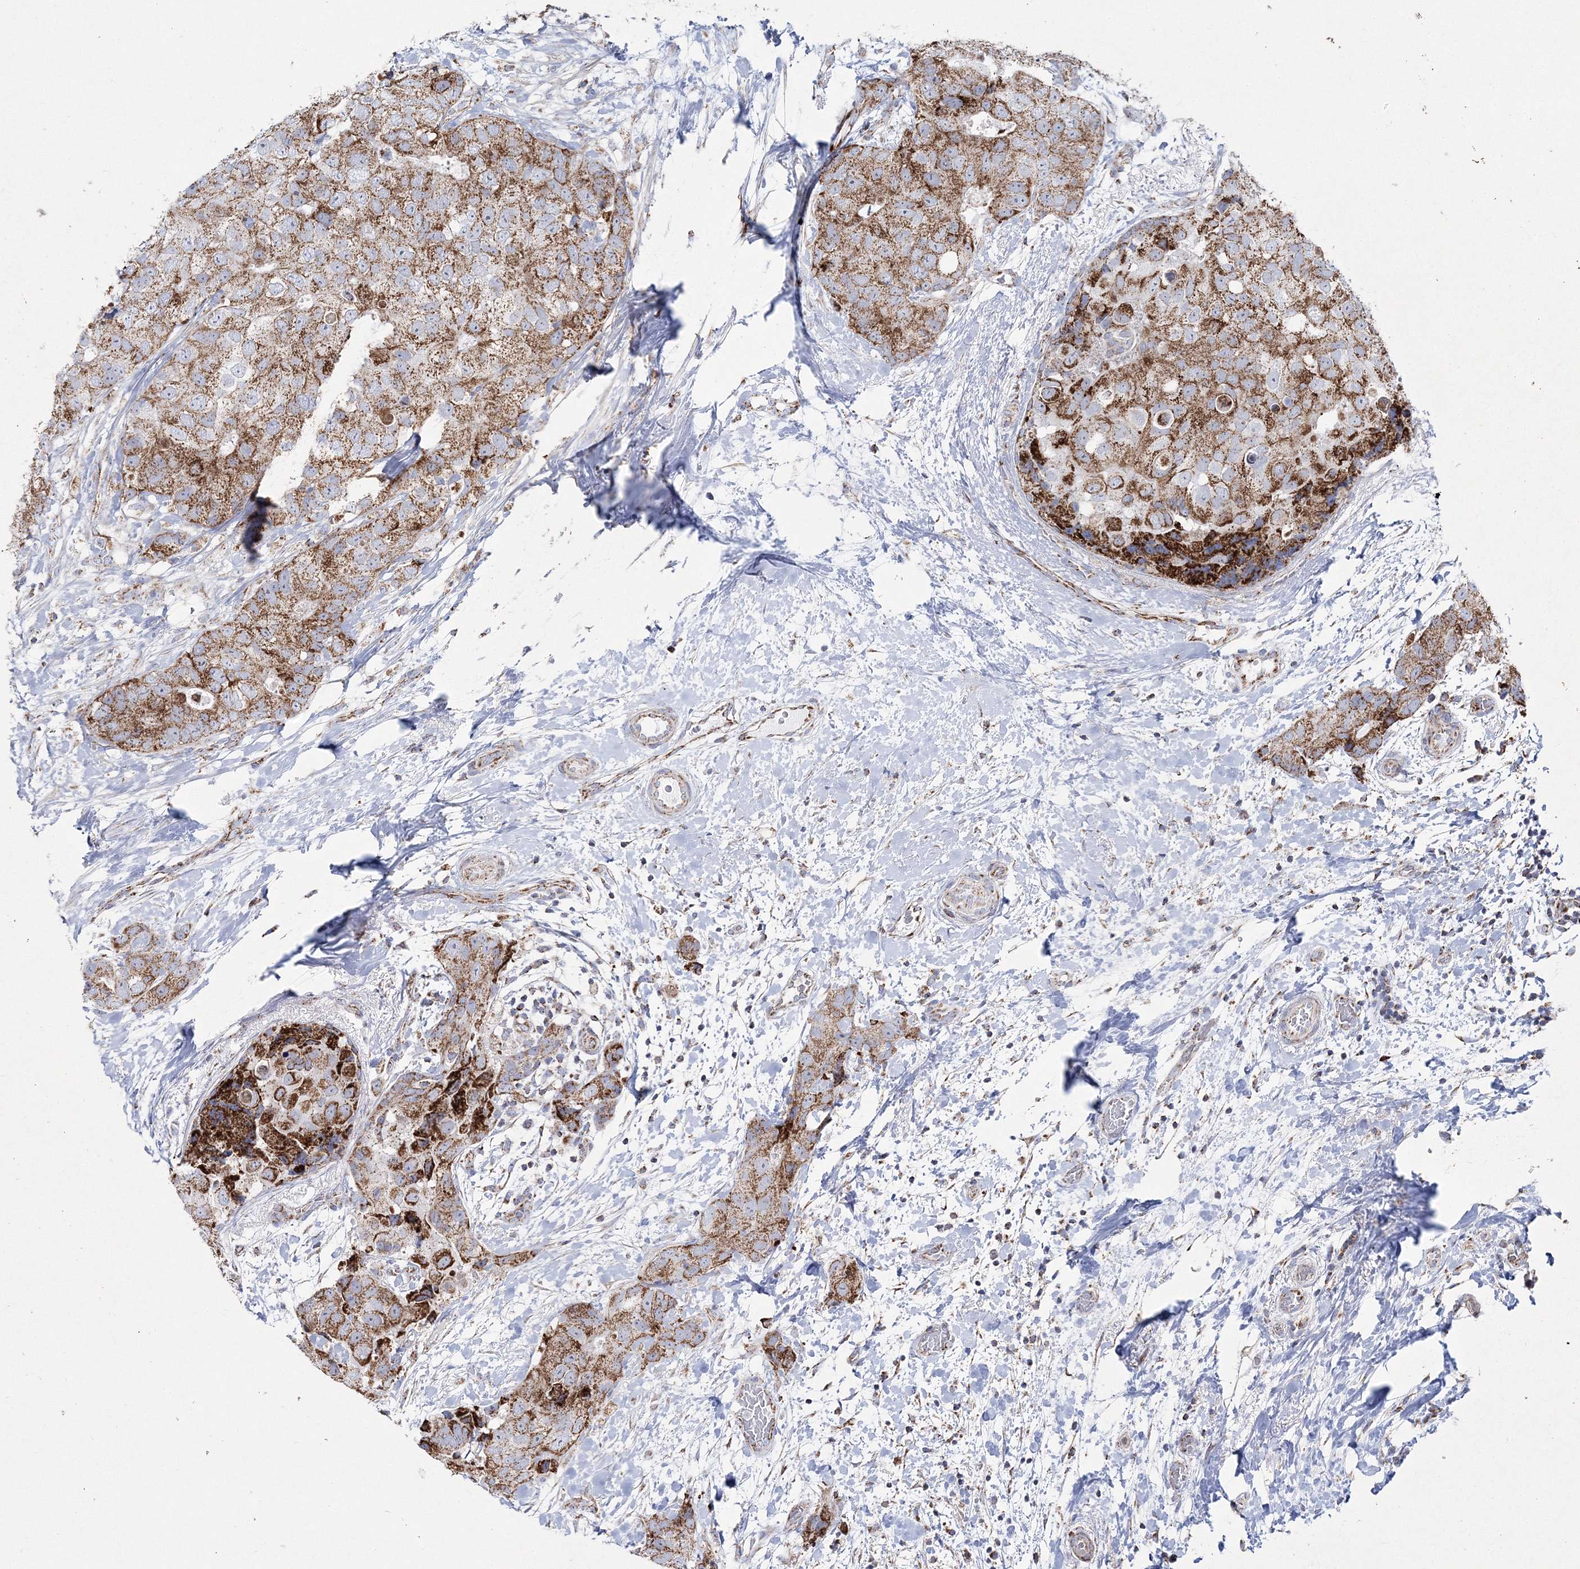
{"staining": {"intensity": "strong", "quantity": "25%-75%", "location": "cytoplasmic/membranous"}, "tissue": "breast cancer", "cell_type": "Tumor cells", "image_type": "cancer", "snomed": [{"axis": "morphology", "description": "Duct carcinoma"}, {"axis": "topography", "description": "Breast"}], "caption": "Infiltrating ductal carcinoma (breast) stained with a brown dye displays strong cytoplasmic/membranous positive expression in approximately 25%-75% of tumor cells.", "gene": "HIBCH", "patient": {"sex": "female", "age": 62}}